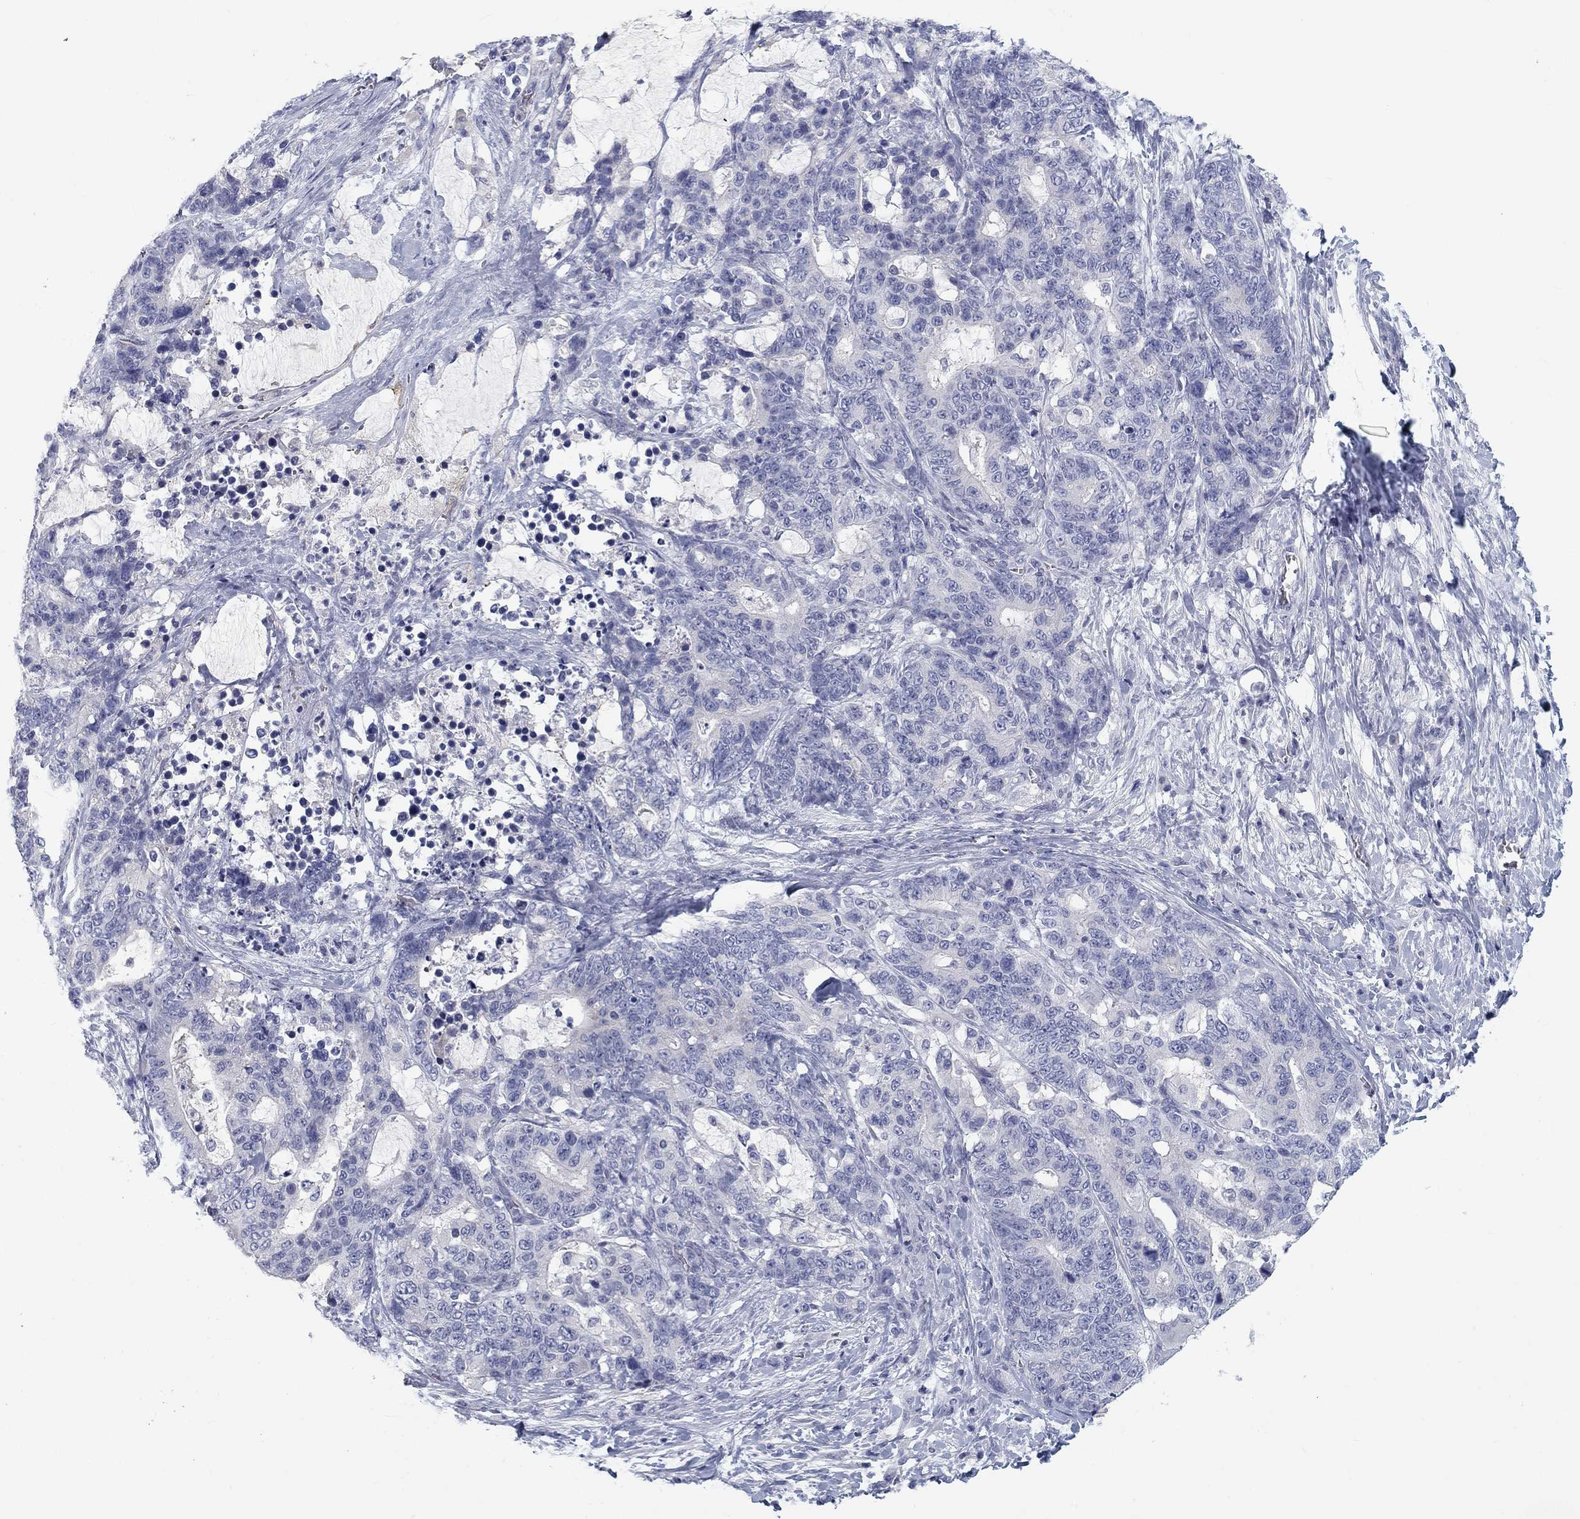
{"staining": {"intensity": "negative", "quantity": "none", "location": "none"}, "tissue": "stomach cancer", "cell_type": "Tumor cells", "image_type": "cancer", "snomed": [{"axis": "morphology", "description": "Normal tissue, NOS"}, {"axis": "morphology", "description": "Adenocarcinoma, NOS"}, {"axis": "topography", "description": "Stomach"}], "caption": "Stomach cancer (adenocarcinoma) was stained to show a protein in brown. There is no significant positivity in tumor cells. (IHC, brightfield microscopy, high magnification).", "gene": "CALB1", "patient": {"sex": "female", "age": 64}}